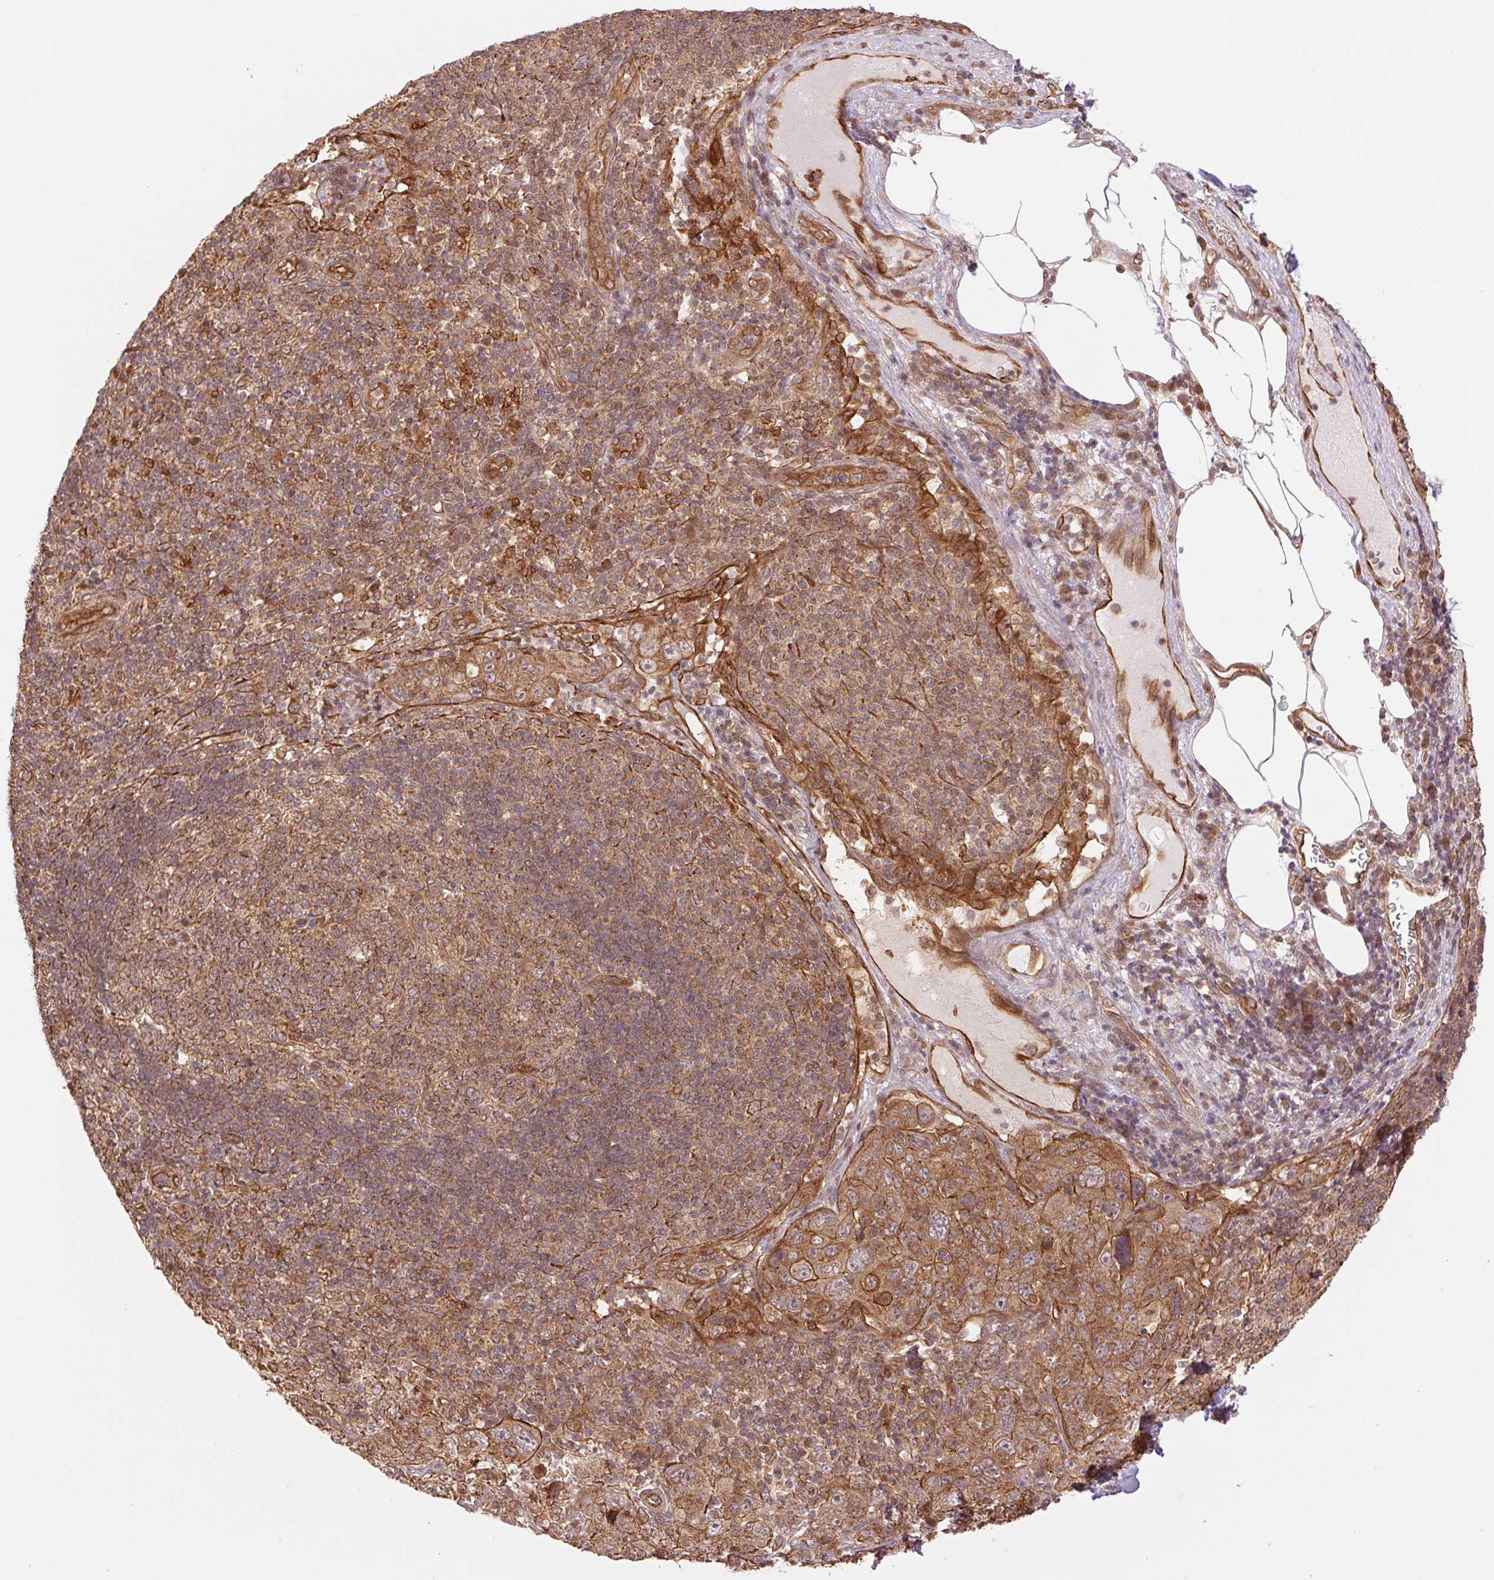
{"staining": {"intensity": "weak", "quantity": ">75%", "location": "cytoplasmic/membranous"}, "tissue": "pancreatic cancer", "cell_type": "Tumor cells", "image_type": "cancer", "snomed": [{"axis": "morphology", "description": "Adenocarcinoma, NOS"}, {"axis": "topography", "description": "Pancreas"}], "caption": "Adenocarcinoma (pancreatic) stained with a protein marker reveals weak staining in tumor cells.", "gene": "STARD7", "patient": {"sex": "male", "age": 68}}